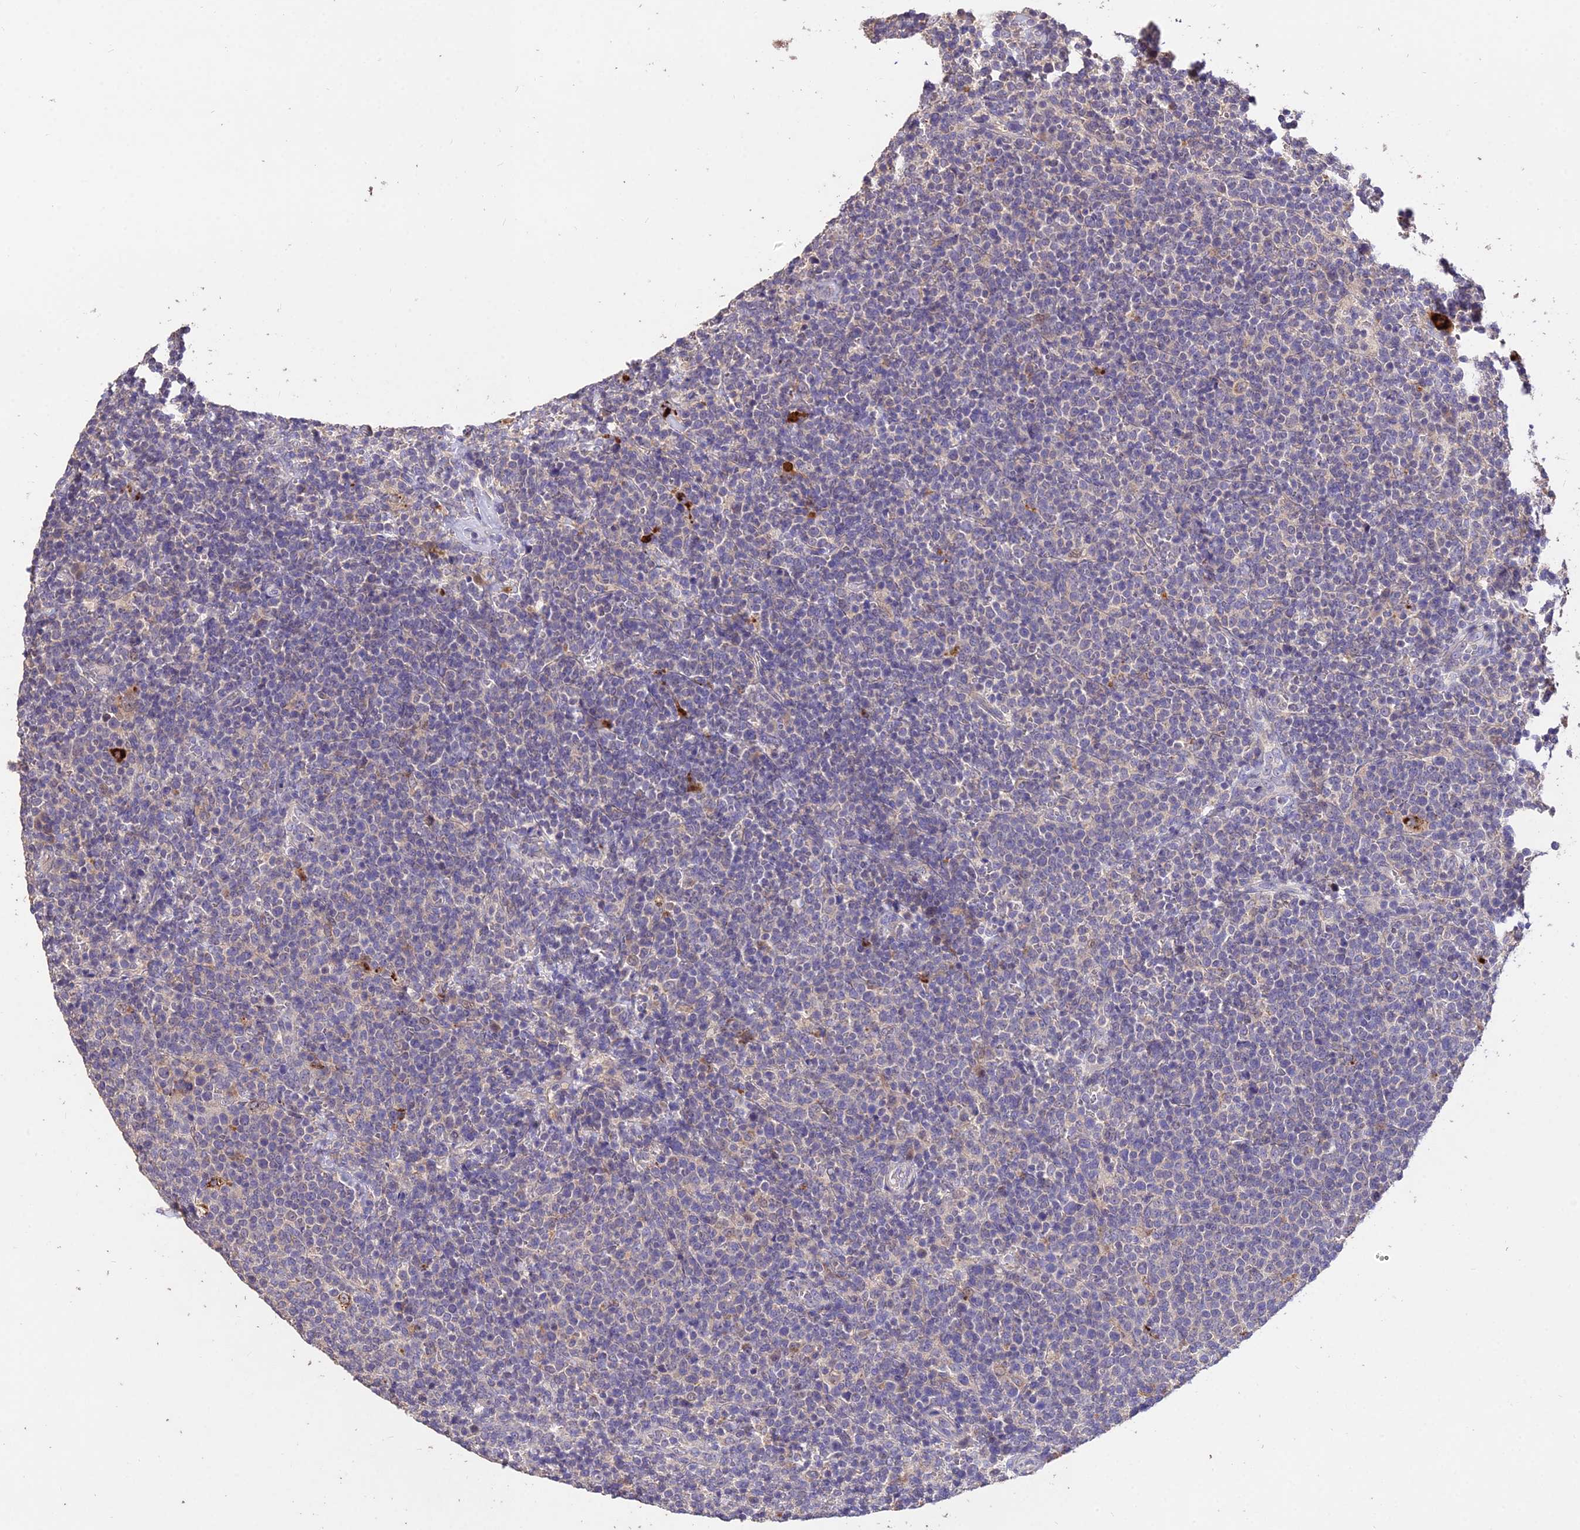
{"staining": {"intensity": "negative", "quantity": "none", "location": "none"}, "tissue": "lymphoma", "cell_type": "Tumor cells", "image_type": "cancer", "snomed": [{"axis": "morphology", "description": "Malignant lymphoma, non-Hodgkin's type, High grade"}, {"axis": "topography", "description": "Lymph node"}], "caption": "Immunohistochemistry of high-grade malignant lymphoma, non-Hodgkin's type displays no expression in tumor cells.", "gene": "SDHD", "patient": {"sex": "male", "age": 61}}